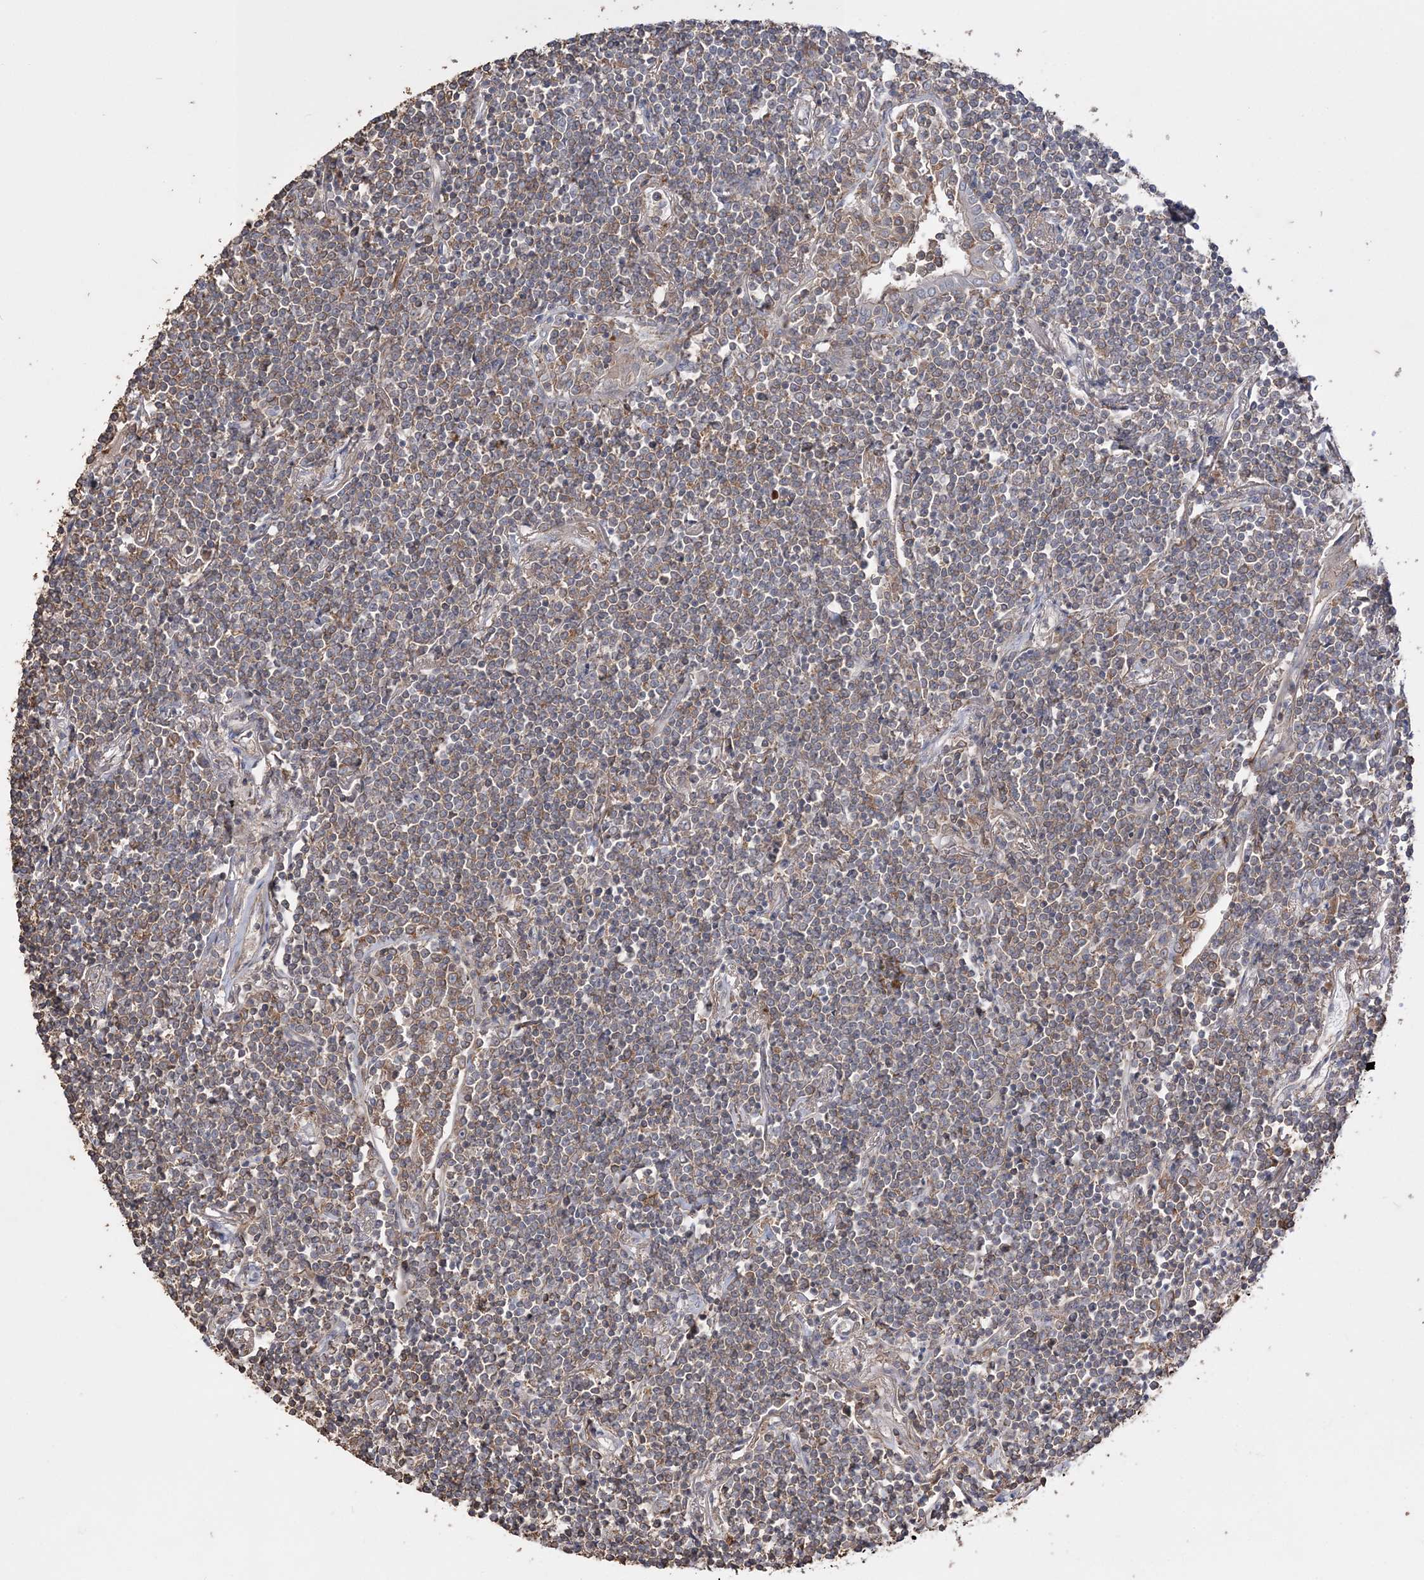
{"staining": {"intensity": "weak", "quantity": "25%-75%", "location": "cytoplasmic/membranous"}, "tissue": "lymphoma", "cell_type": "Tumor cells", "image_type": "cancer", "snomed": [{"axis": "morphology", "description": "Malignant lymphoma, non-Hodgkin's type, Low grade"}, {"axis": "topography", "description": "Lung"}], "caption": "Lymphoma was stained to show a protein in brown. There is low levels of weak cytoplasmic/membranous staining in approximately 25%-75% of tumor cells. (DAB IHC, brown staining for protein, blue staining for nuclei).", "gene": "SLFN14", "patient": {"sex": "female", "age": 71}}